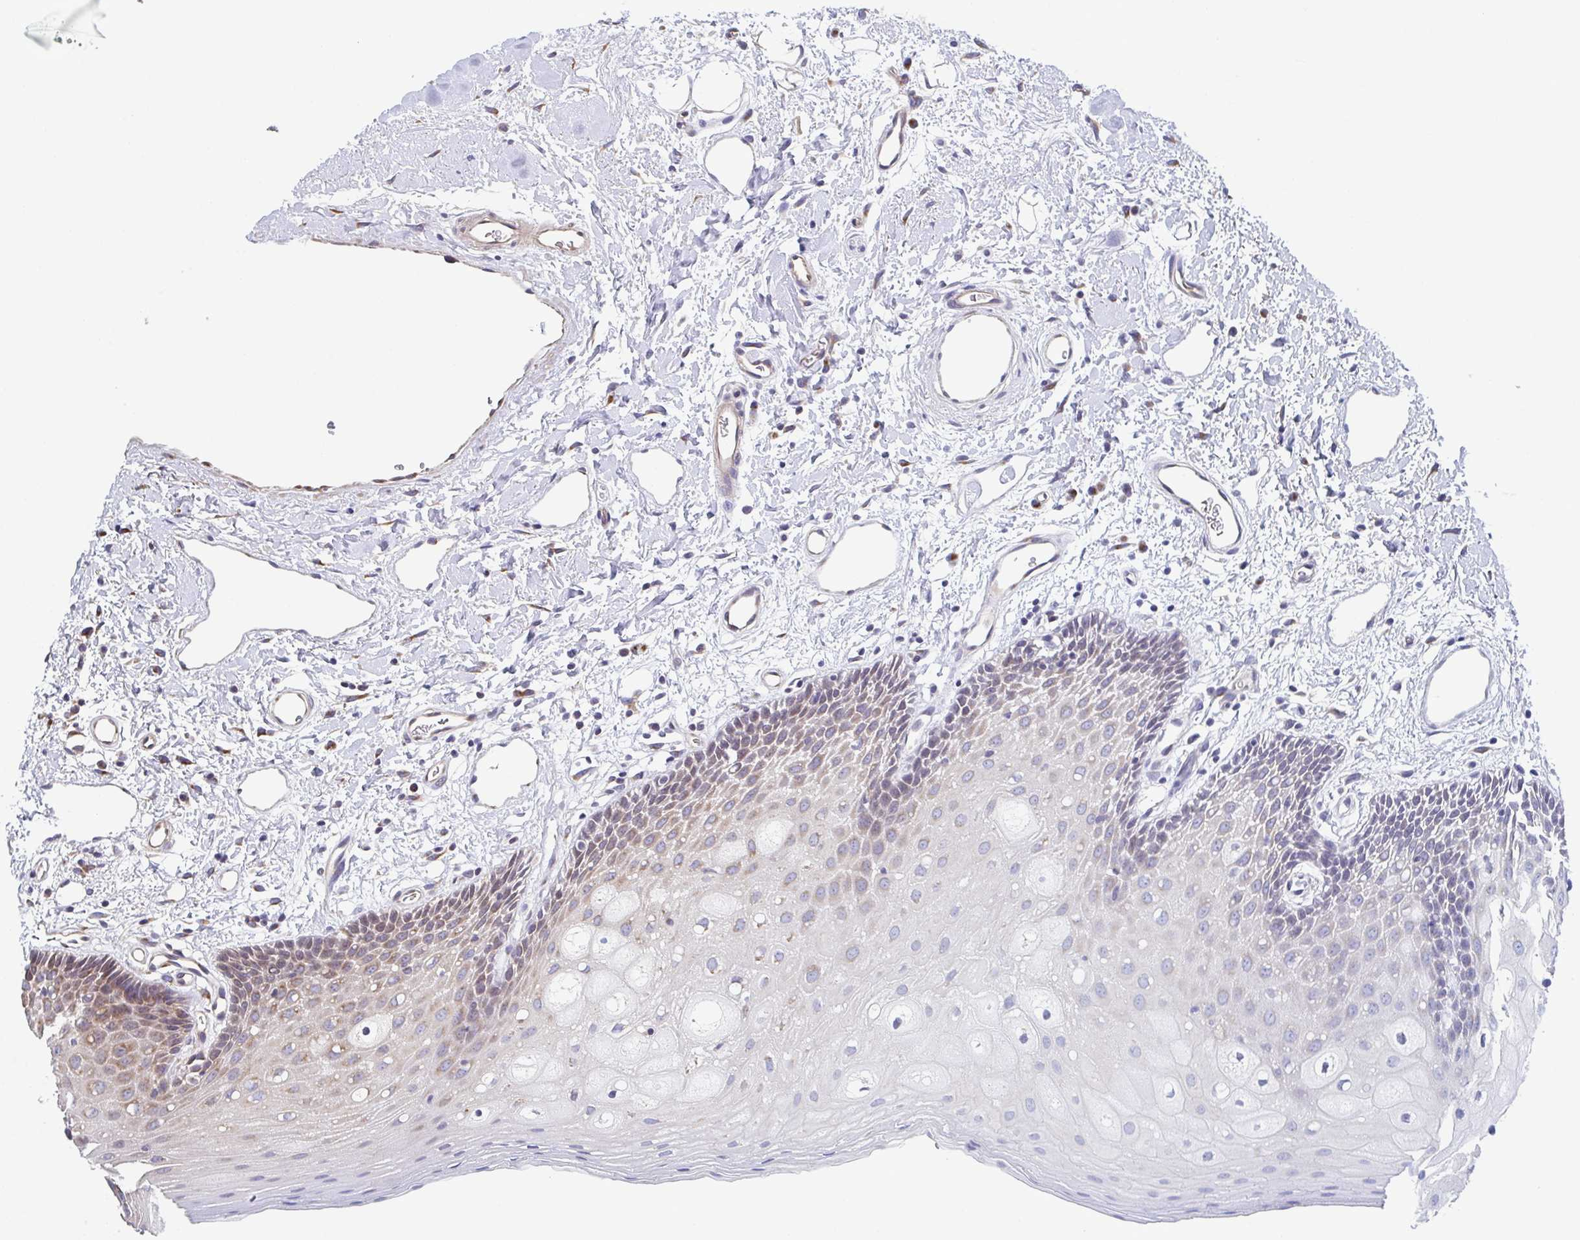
{"staining": {"intensity": "weak", "quantity": "<25%", "location": "cytoplasmic/membranous"}, "tissue": "oral mucosa", "cell_type": "Squamous epithelial cells", "image_type": "normal", "snomed": [{"axis": "morphology", "description": "Normal tissue, NOS"}, {"axis": "topography", "description": "Oral tissue"}], "caption": "Immunohistochemistry (IHC) of normal human oral mucosa shows no staining in squamous epithelial cells.", "gene": "COPB1", "patient": {"sex": "female", "age": 43}}